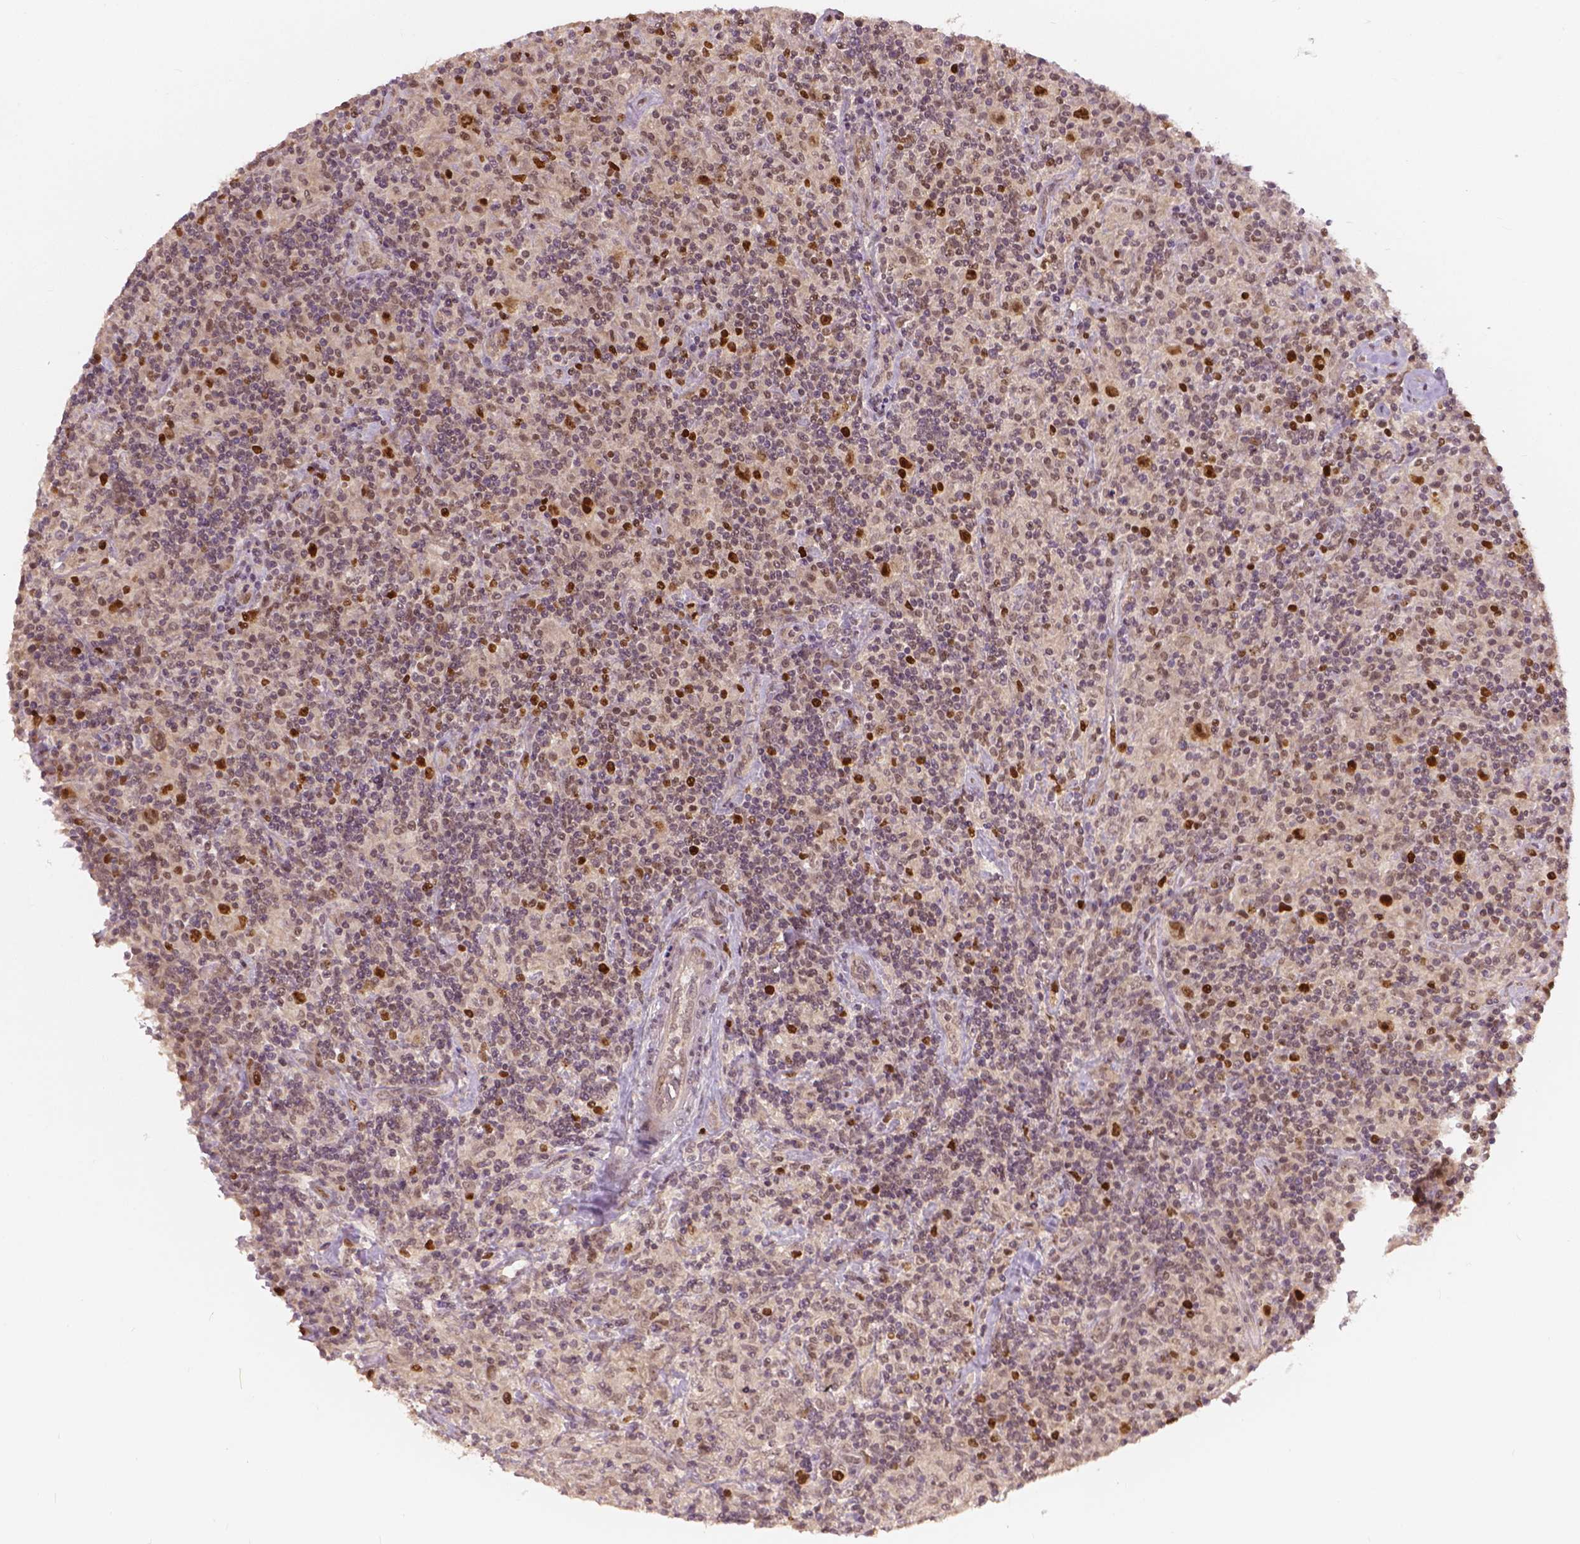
{"staining": {"intensity": "strong", "quantity": "<25%", "location": "nuclear"}, "tissue": "lymphoma", "cell_type": "Tumor cells", "image_type": "cancer", "snomed": [{"axis": "morphology", "description": "Hodgkin's disease, NOS"}, {"axis": "topography", "description": "Lymph node"}], "caption": "The immunohistochemical stain highlights strong nuclear staining in tumor cells of lymphoma tissue.", "gene": "NSD2", "patient": {"sex": "male", "age": 70}}